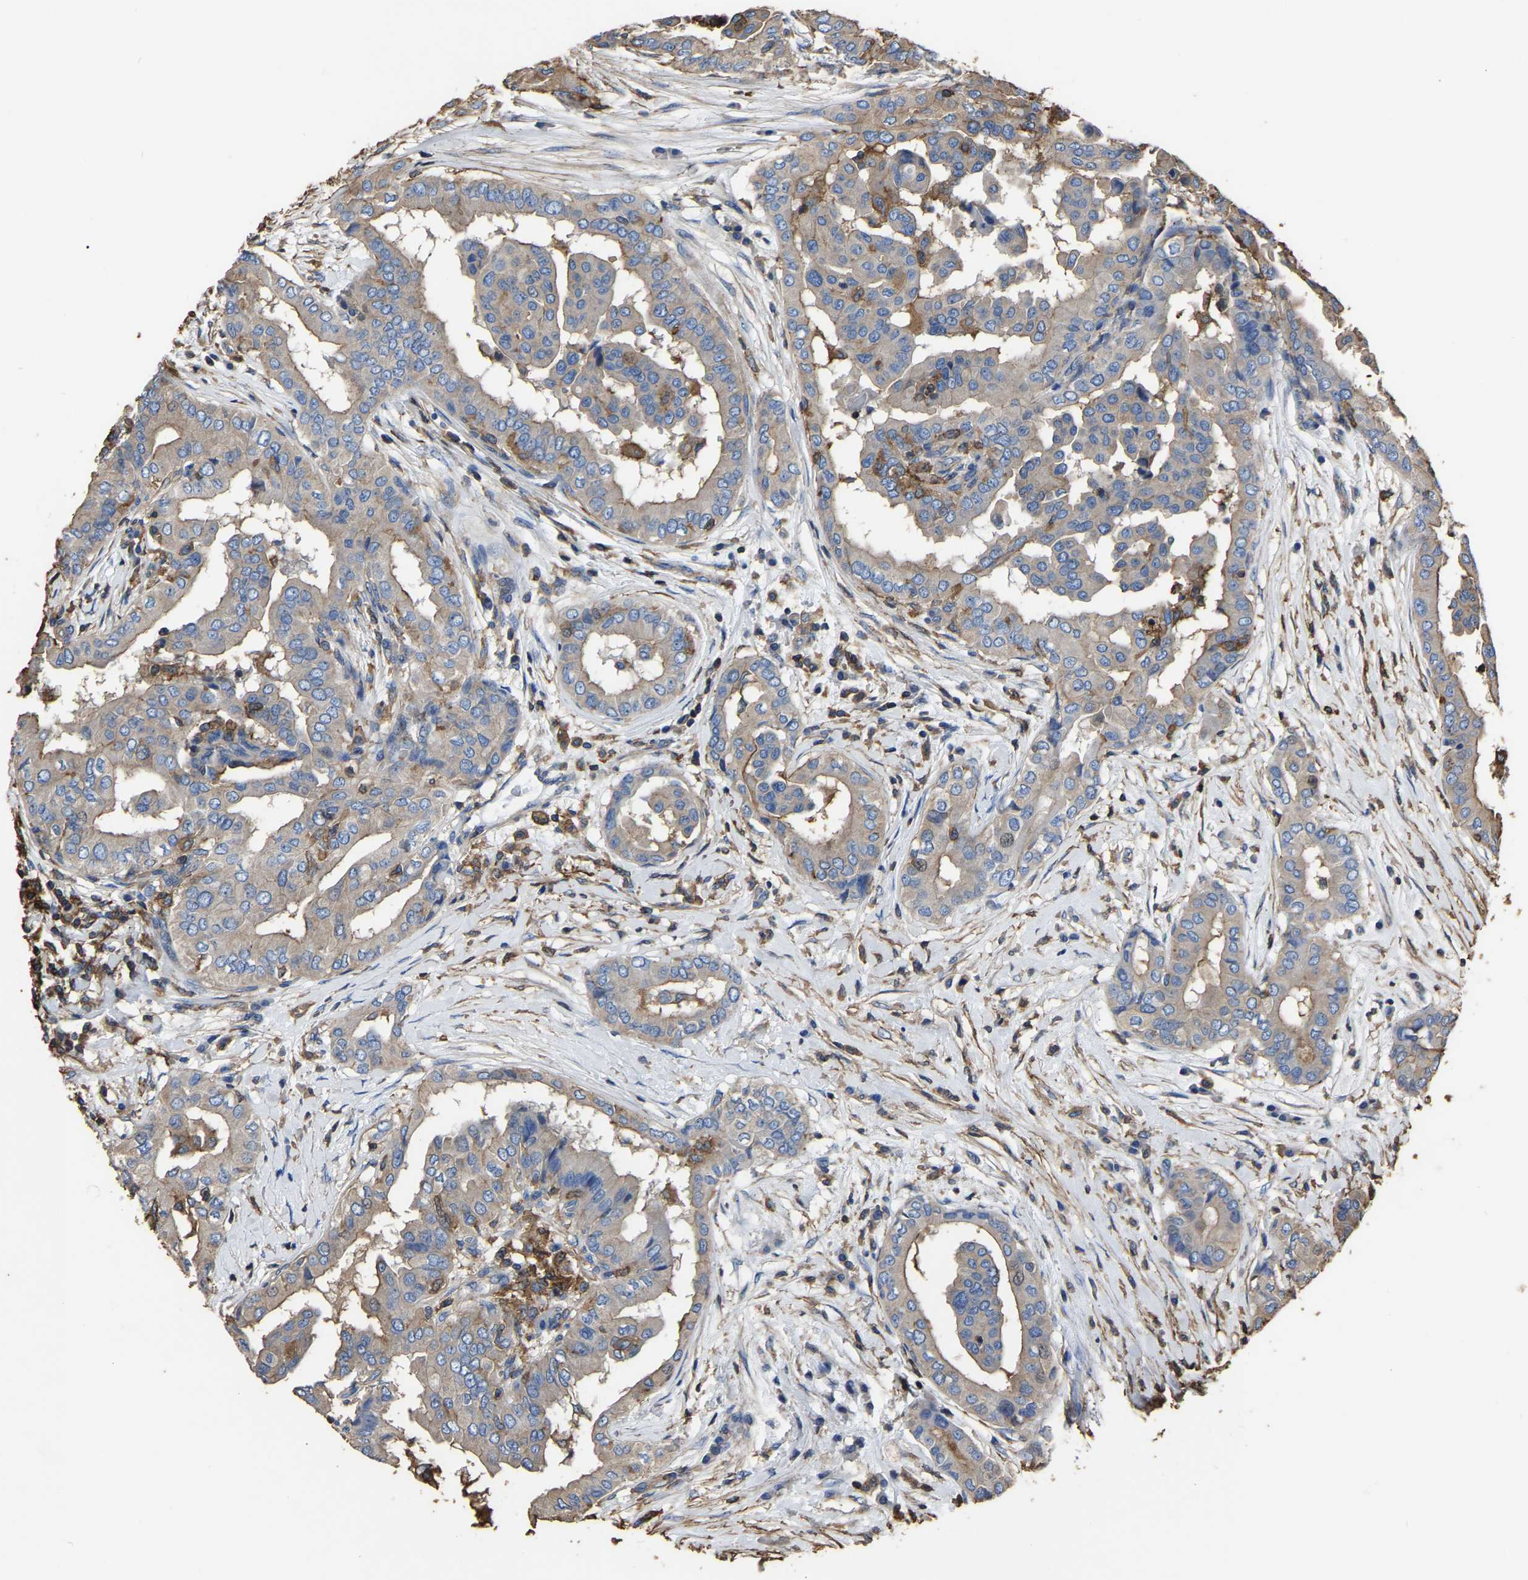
{"staining": {"intensity": "weak", "quantity": "25%-75%", "location": "cytoplasmic/membranous"}, "tissue": "thyroid cancer", "cell_type": "Tumor cells", "image_type": "cancer", "snomed": [{"axis": "morphology", "description": "Papillary adenocarcinoma, NOS"}, {"axis": "topography", "description": "Thyroid gland"}], "caption": "Papillary adenocarcinoma (thyroid) was stained to show a protein in brown. There is low levels of weak cytoplasmic/membranous positivity in about 25%-75% of tumor cells.", "gene": "ARMT1", "patient": {"sex": "male", "age": 33}}